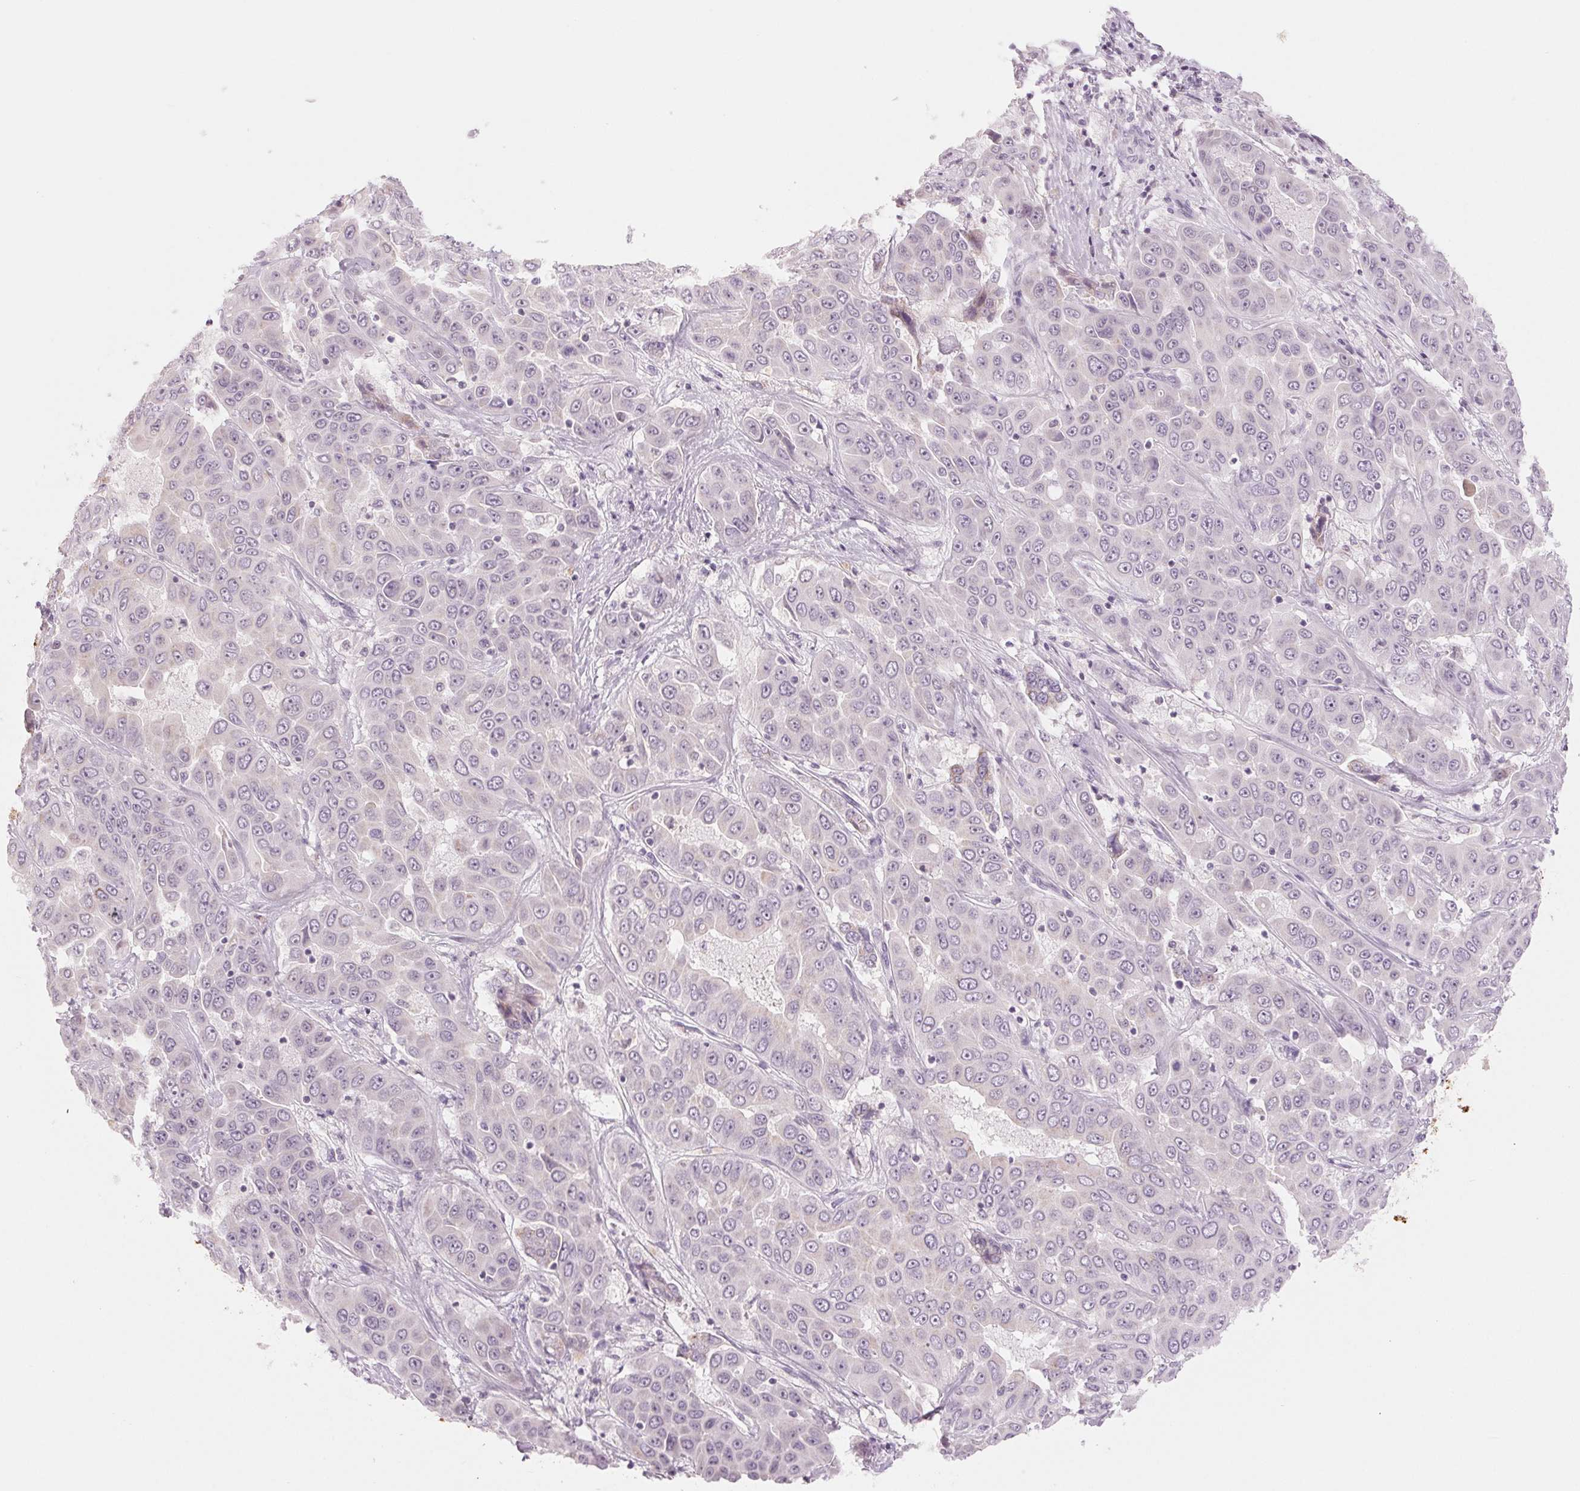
{"staining": {"intensity": "negative", "quantity": "none", "location": "none"}, "tissue": "liver cancer", "cell_type": "Tumor cells", "image_type": "cancer", "snomed": [{"axis": "morphology", "description": "Cholangiocarcinoma"}, {"axis": "topography", "description": "Liver"}], "caption": "Tumor cells show no significant staining in cholangiocarcinoma (liver).", "gene": "EHHADH", "patient": {"sex": "female", "age": 52}}